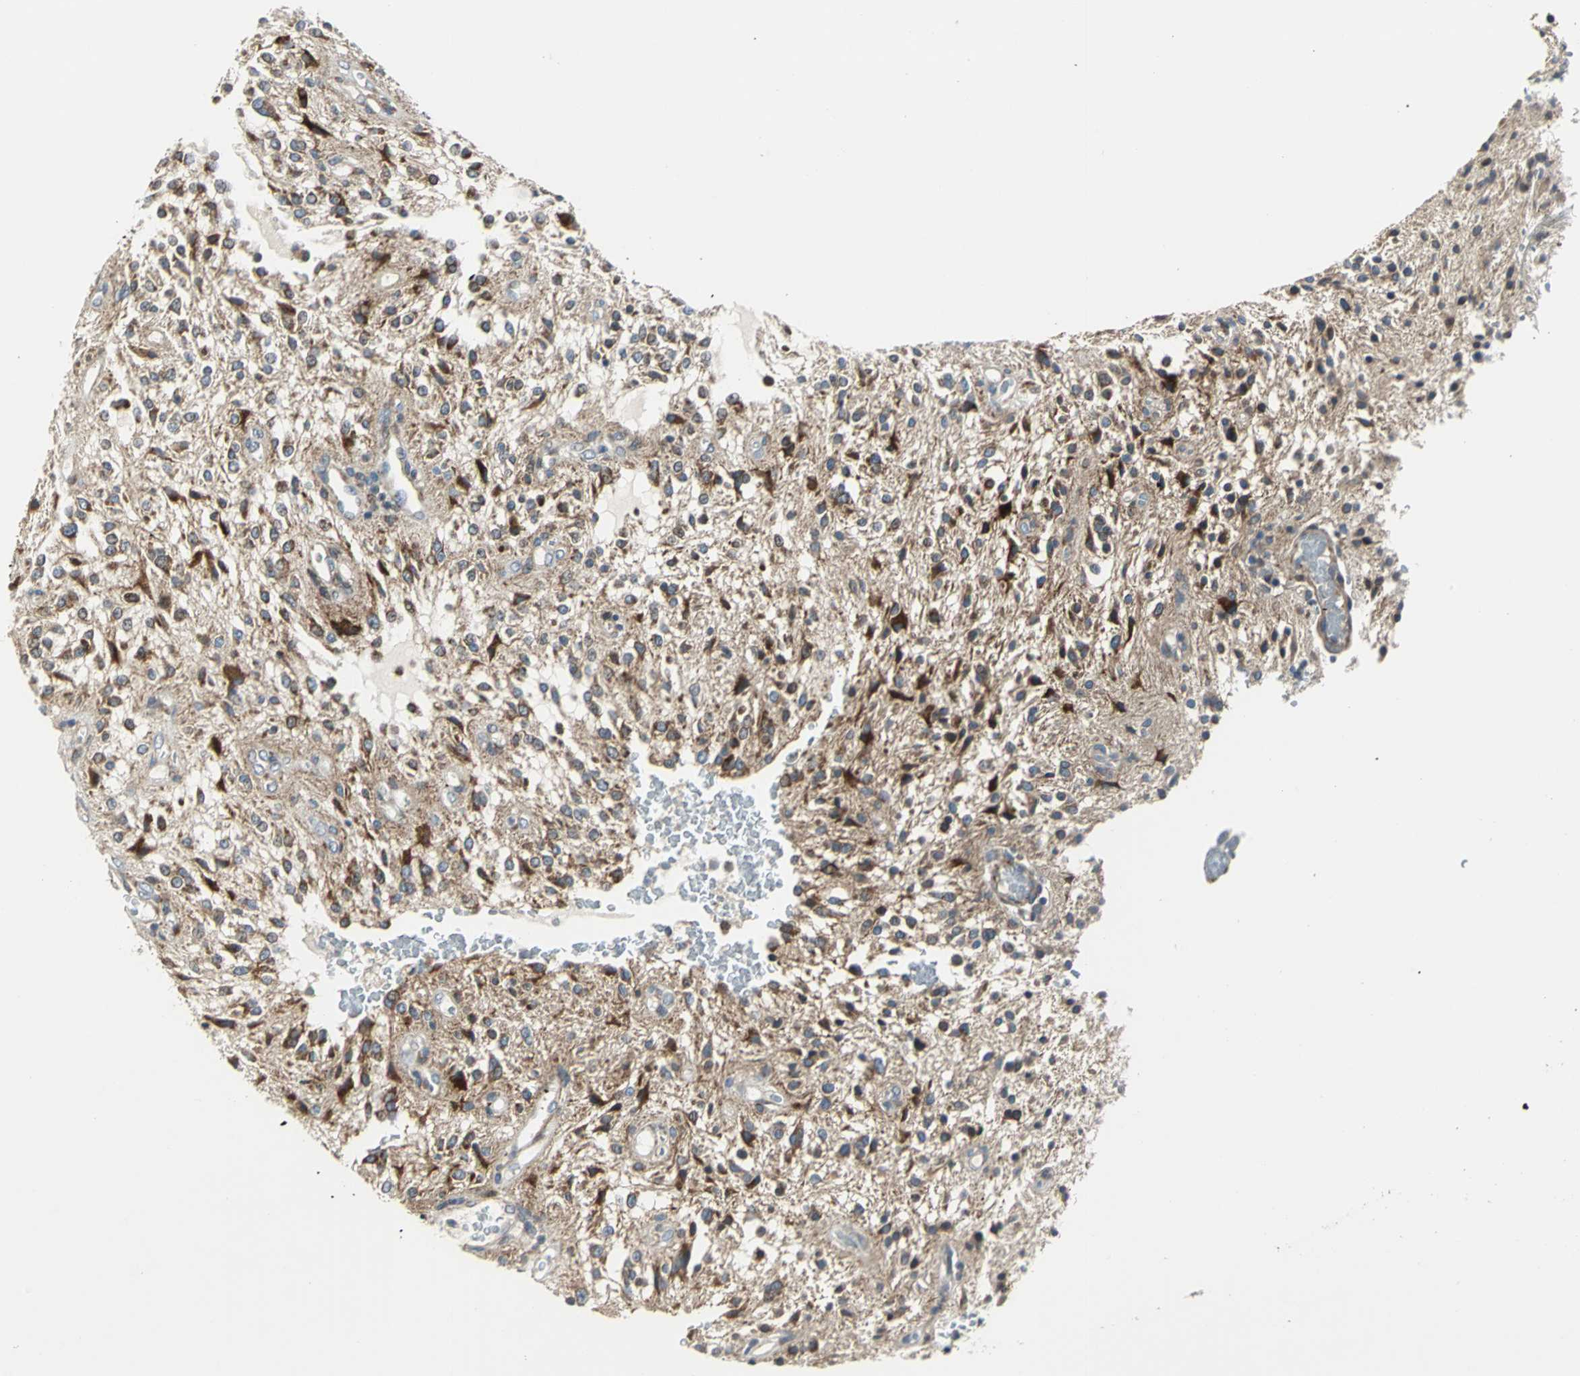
{"staining": {"intensity": "strong", "quantity": "25%-75%", "location": "cytoplasmic/membranous"}, "tissue": "glioma", "cell_type": "Tumor cells", "image_type": "cancer", "snomed": [{"axis": "morphology", "description": "Glioma, malignant, NOS"}, {"axis": "topography", "description": "Cerebellum"}], "caption": "Tumor cells exhibit strong cytoplasmic/membranous positivity in about 25%-75% of cells in glioma.", "gene": "HTATIP2", "patient": {"sex": "female", "age": 10}}